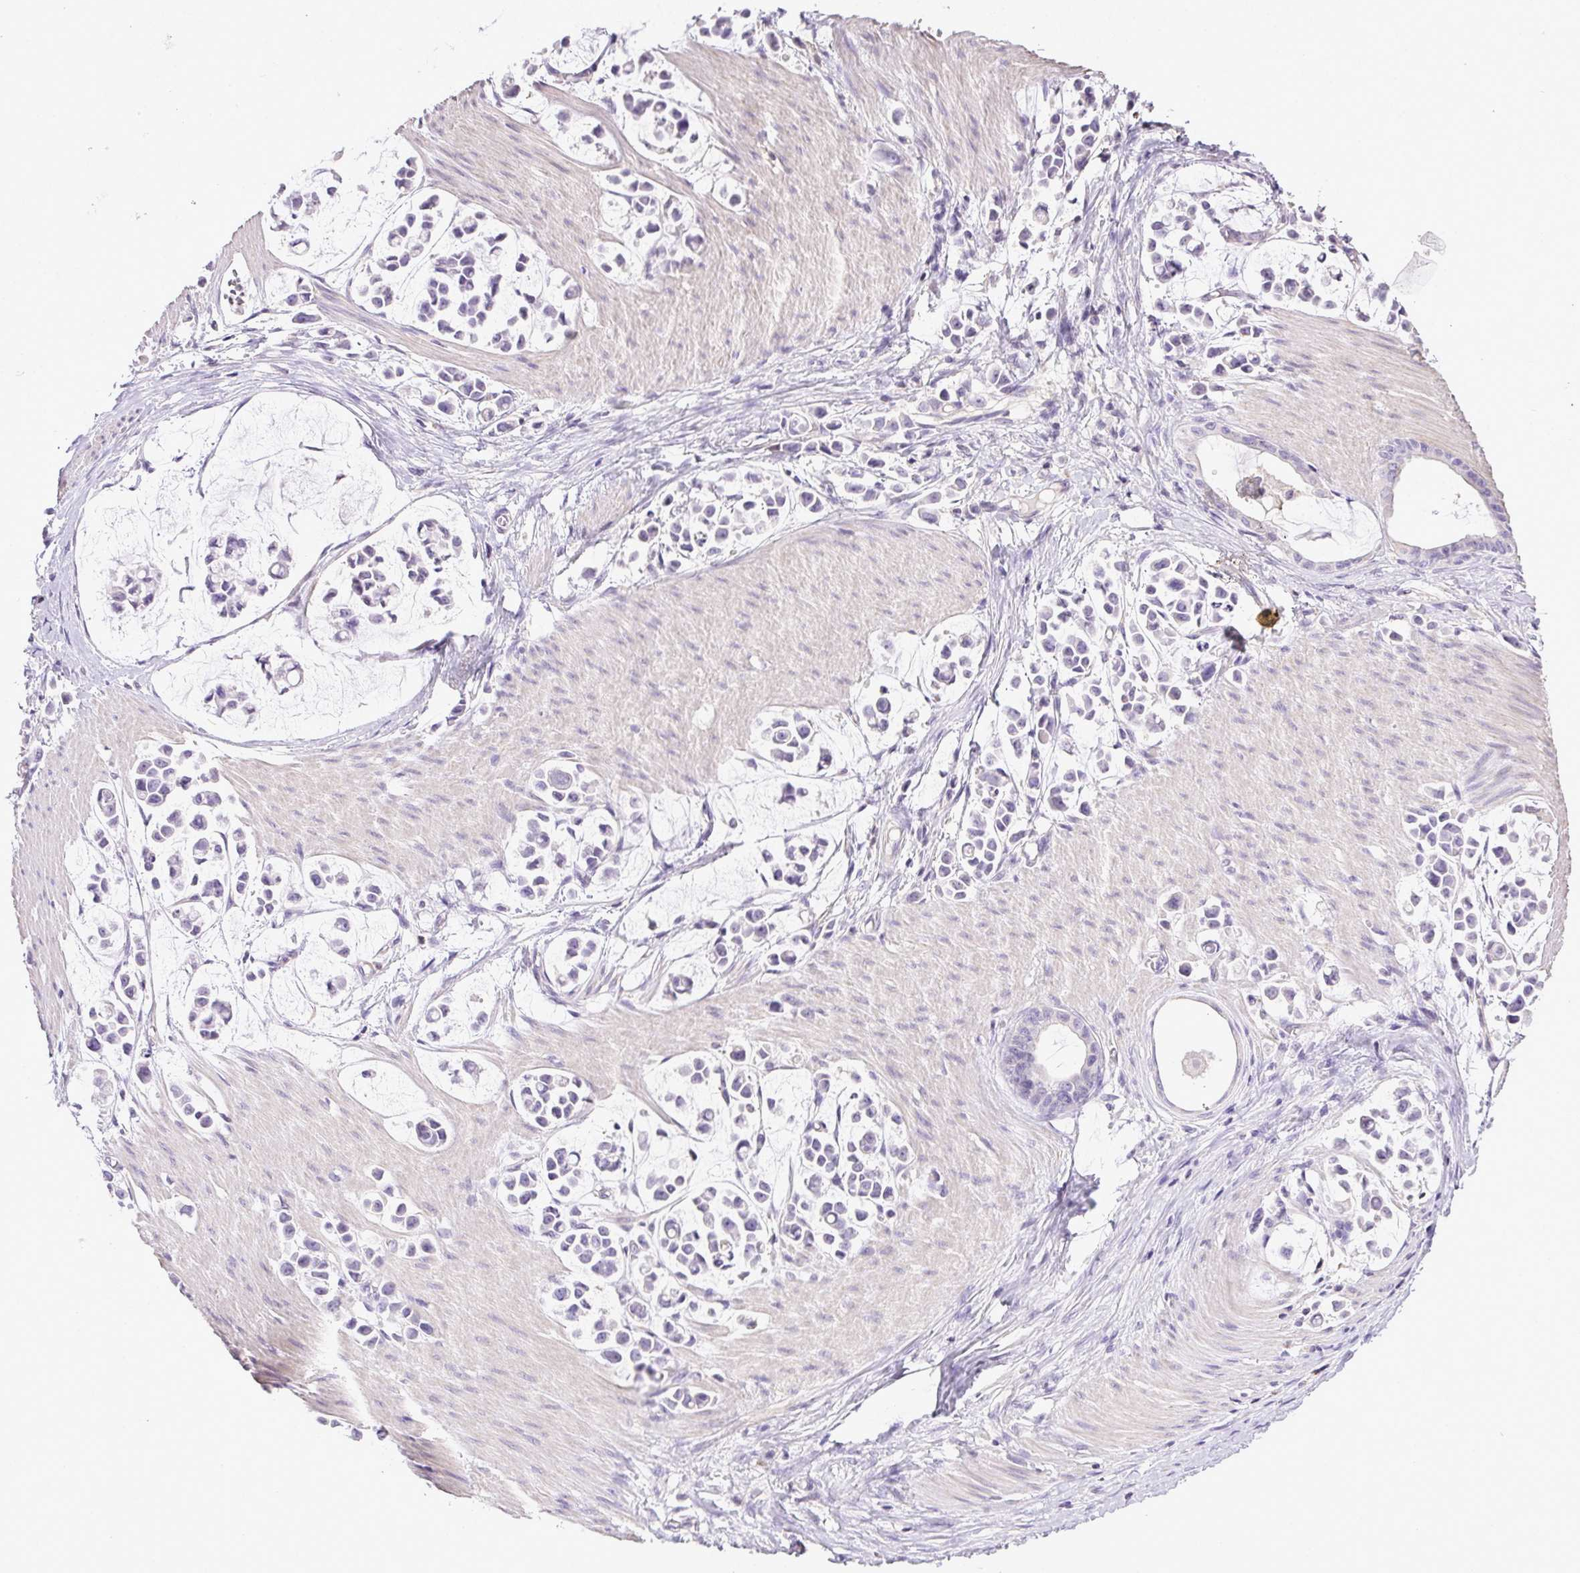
{"staining": {"intensity": "negative", "quantity": "none", "location": "none"}, "tissue": "stomach cancer", "cell_type": "Tumor cells", "image_type": "cancer", "snomed": [{"axis": "morphology", "description": "Adenocarcinoma, NOS"}, {"axis": "topography", "description": "Stomach"}], "caption": "Tumor cells show no significant protein expression in stomach cancer (adenocarcinoma). (DAB (3,3'-diaminobenzidine) IHC visualized using brightfield microscopy, high magnification).", "gene": "SYCE2", "patient": {"sex": "male", "age": 82}}